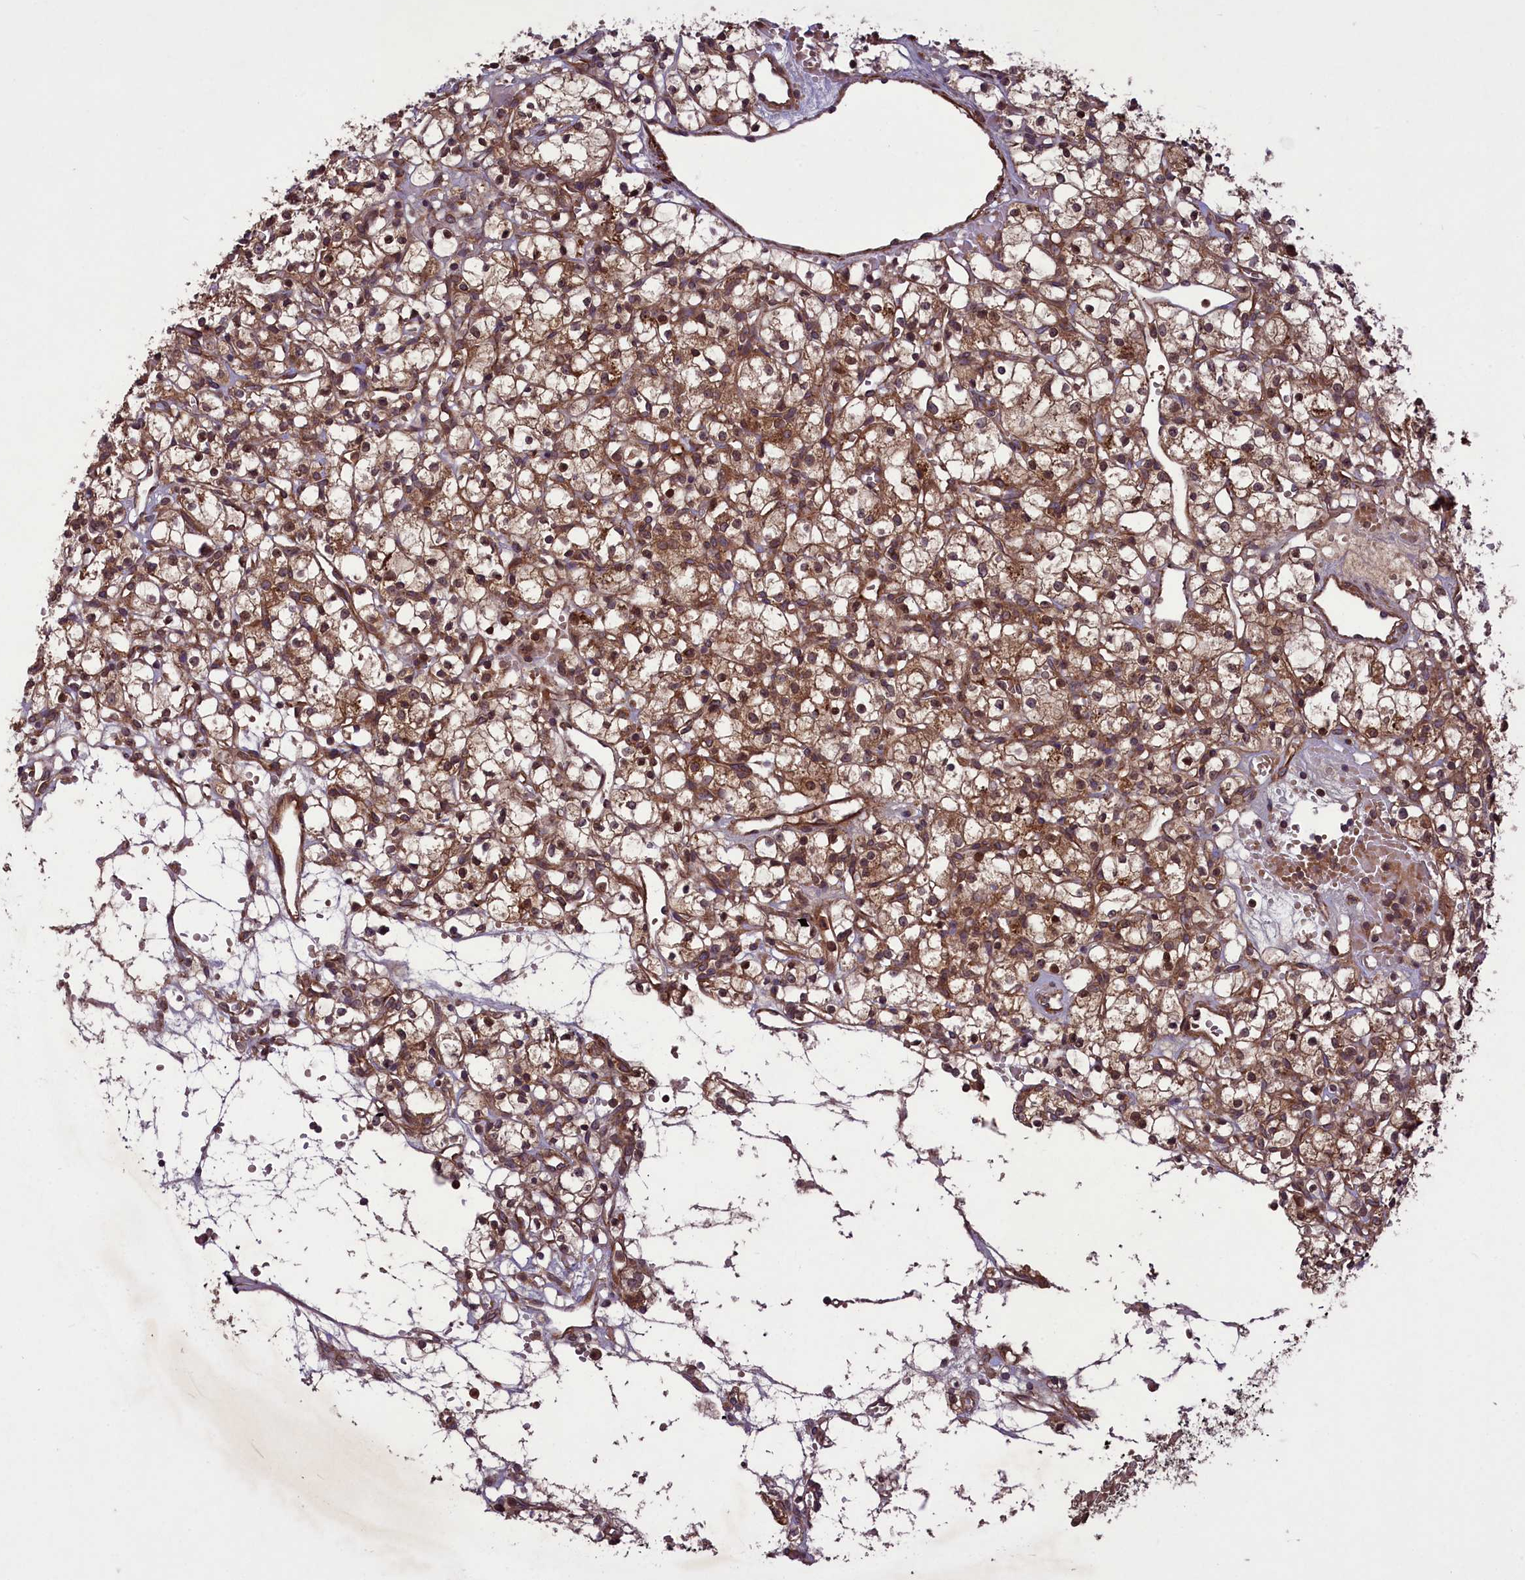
{"staining": {"intensity": "moderate", "quantity": ">75%", "location": "cytoplasmic/membranous,nuclear"}, "tissue": "renal cancer", "cell_type": "Tumor cells", "image_type": "cancer", "snomed": [{"axis": "morphology", "description": "Adenocarcinoma, NOS"}, {"axis": "topography", "description": "Kidney"}], "caption": "Immunohistochemical staining of human adenocarcinoma (renal) shows medium levels of moderate cytoplasmic/membranous and nuclear staining in about >75% of tumor cells.", "gene": "CCDC125", "patient": {"sex": "female", "age": 59}}